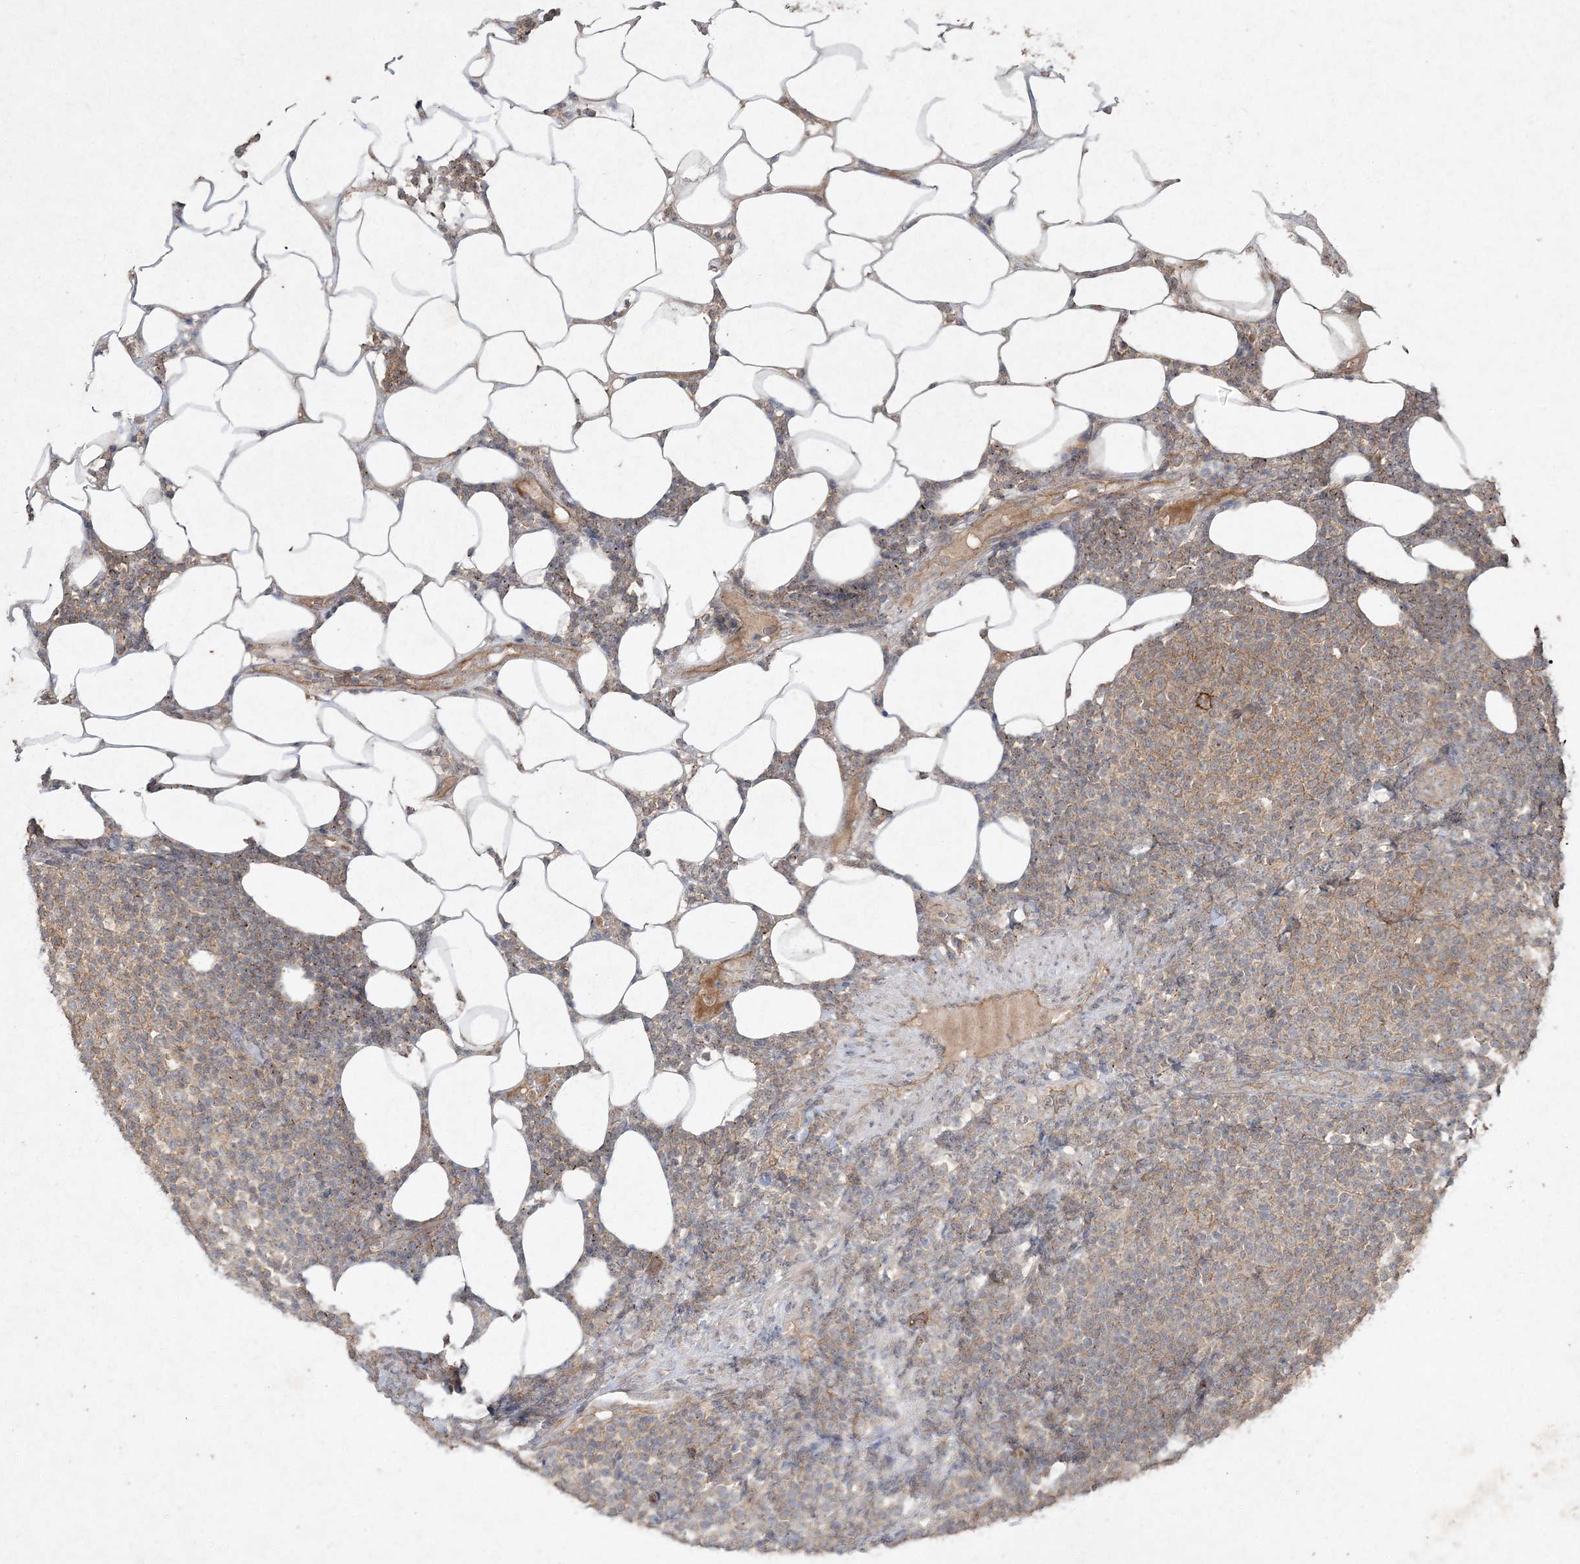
{"staining": {"intensity": "weak", "quantity": "25%-75%", "location": "cytoplasmic/membranous"}, "tissue": "lymphoma", "cell_type": "Tumor cells", "image_type": "cancer", "snomed": [{"axis": "morphology", "description": "Malignant lymphoma, non-Hodgkin's type, Low grade"}, {"axis": "topography", "description": "Lymph node"}], "caption": "A brown stain highlights weak cytoplasmic/membranous positivity of a protein in human low-grade malignant lymphoma, non-Hodgkin's type tumor cells.", "gene": "SPRY1", "patient": {"sex": "male", "age": 66}}